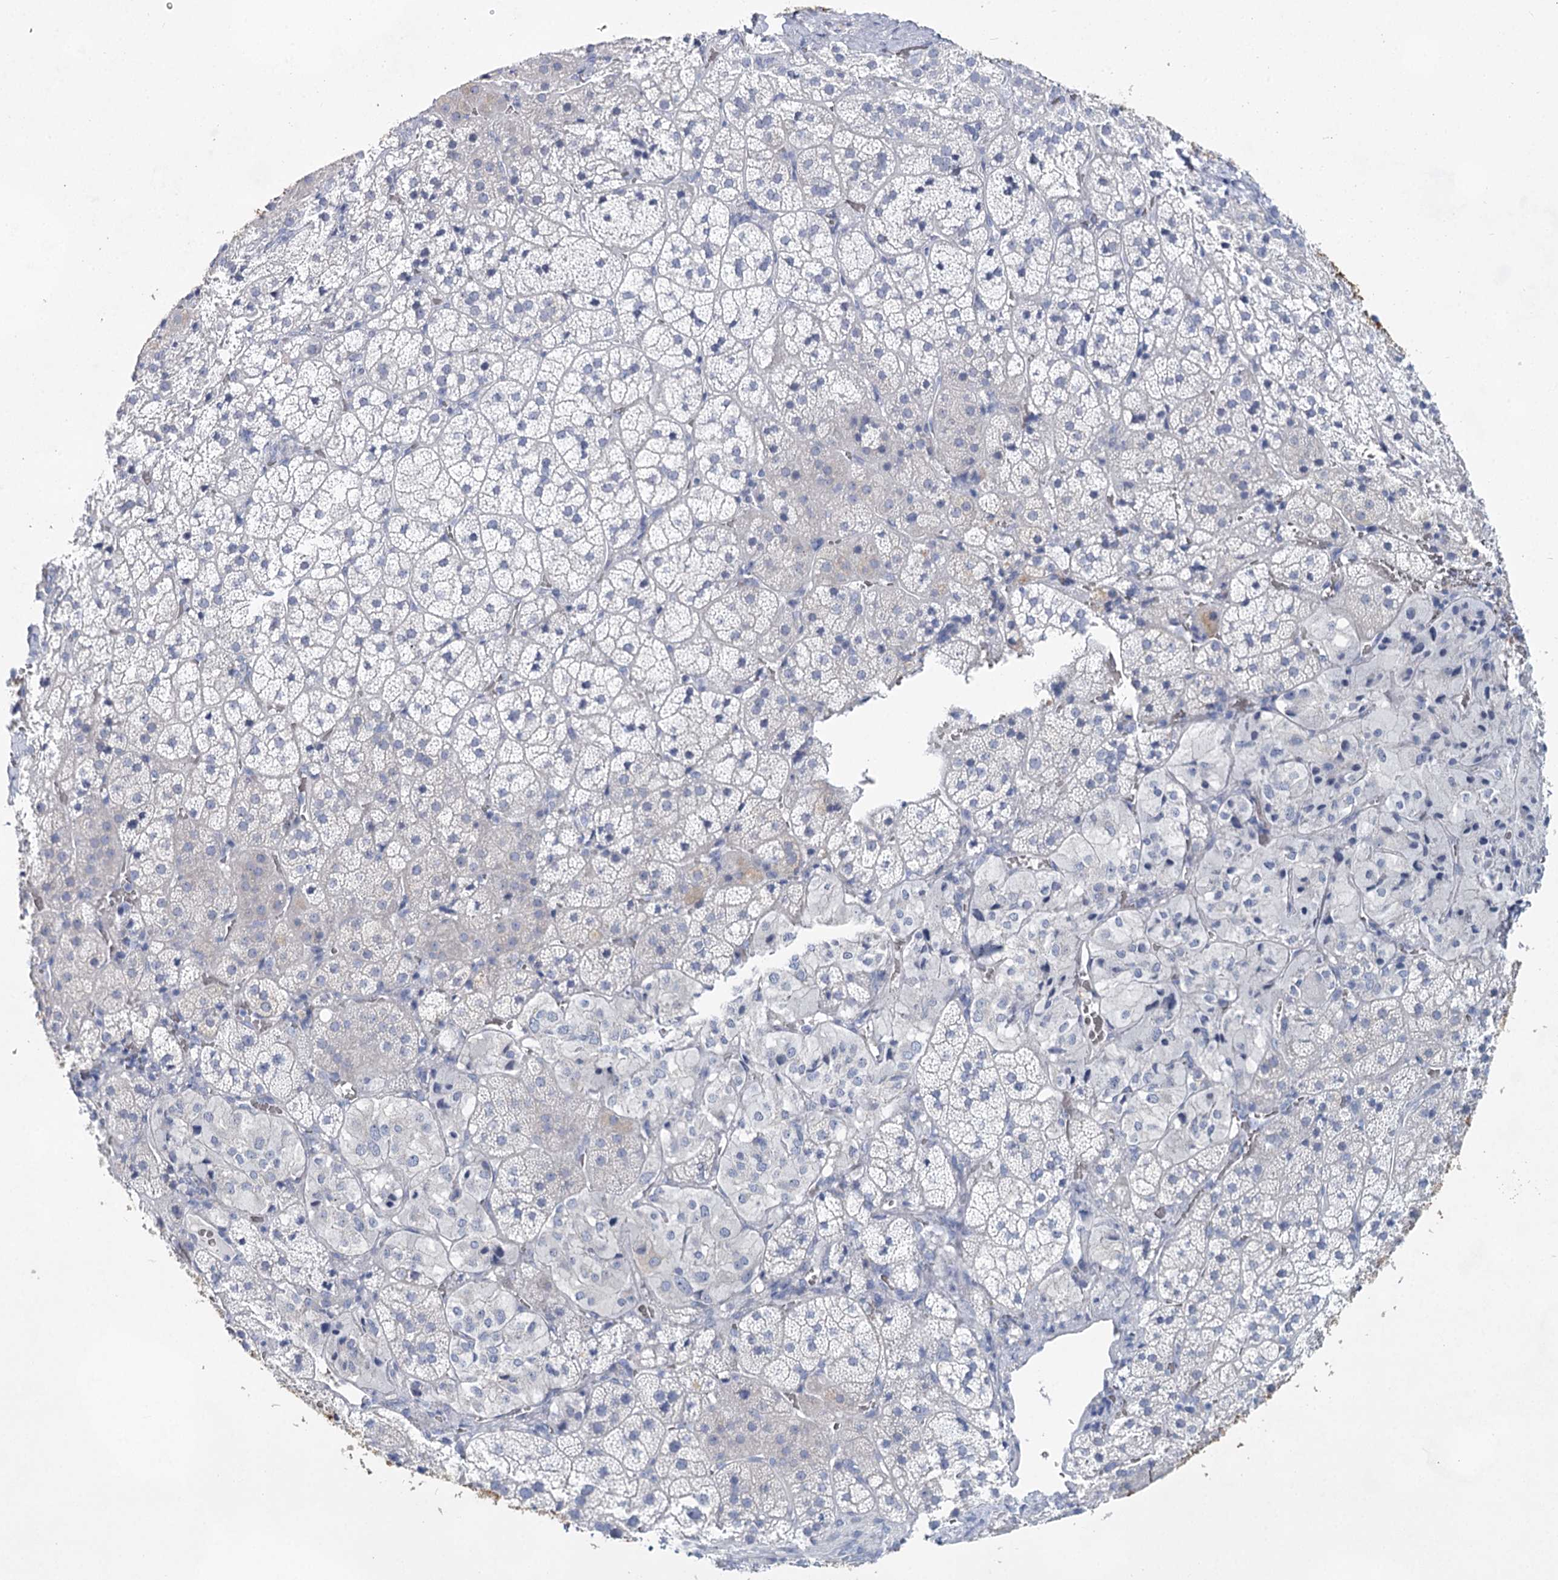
{"staining": {"intensity": "negative", "quantity": "none", "location": "none"}, "tissue": "adrenal gland", "cell_type": "Glandular cells", "image_type": "normal", "snomed": [{"axis": "morphology", "description": "Normal tissue, NOS"}, {"axis": "topography", "description": "Adrenal gland"}], "caption": "A micrograph of adrenal gland stained for a protein displays no brown staining in glandular cells.", "gene": "SLC17A2", "patient": {"sex": "female", "age": 44}}